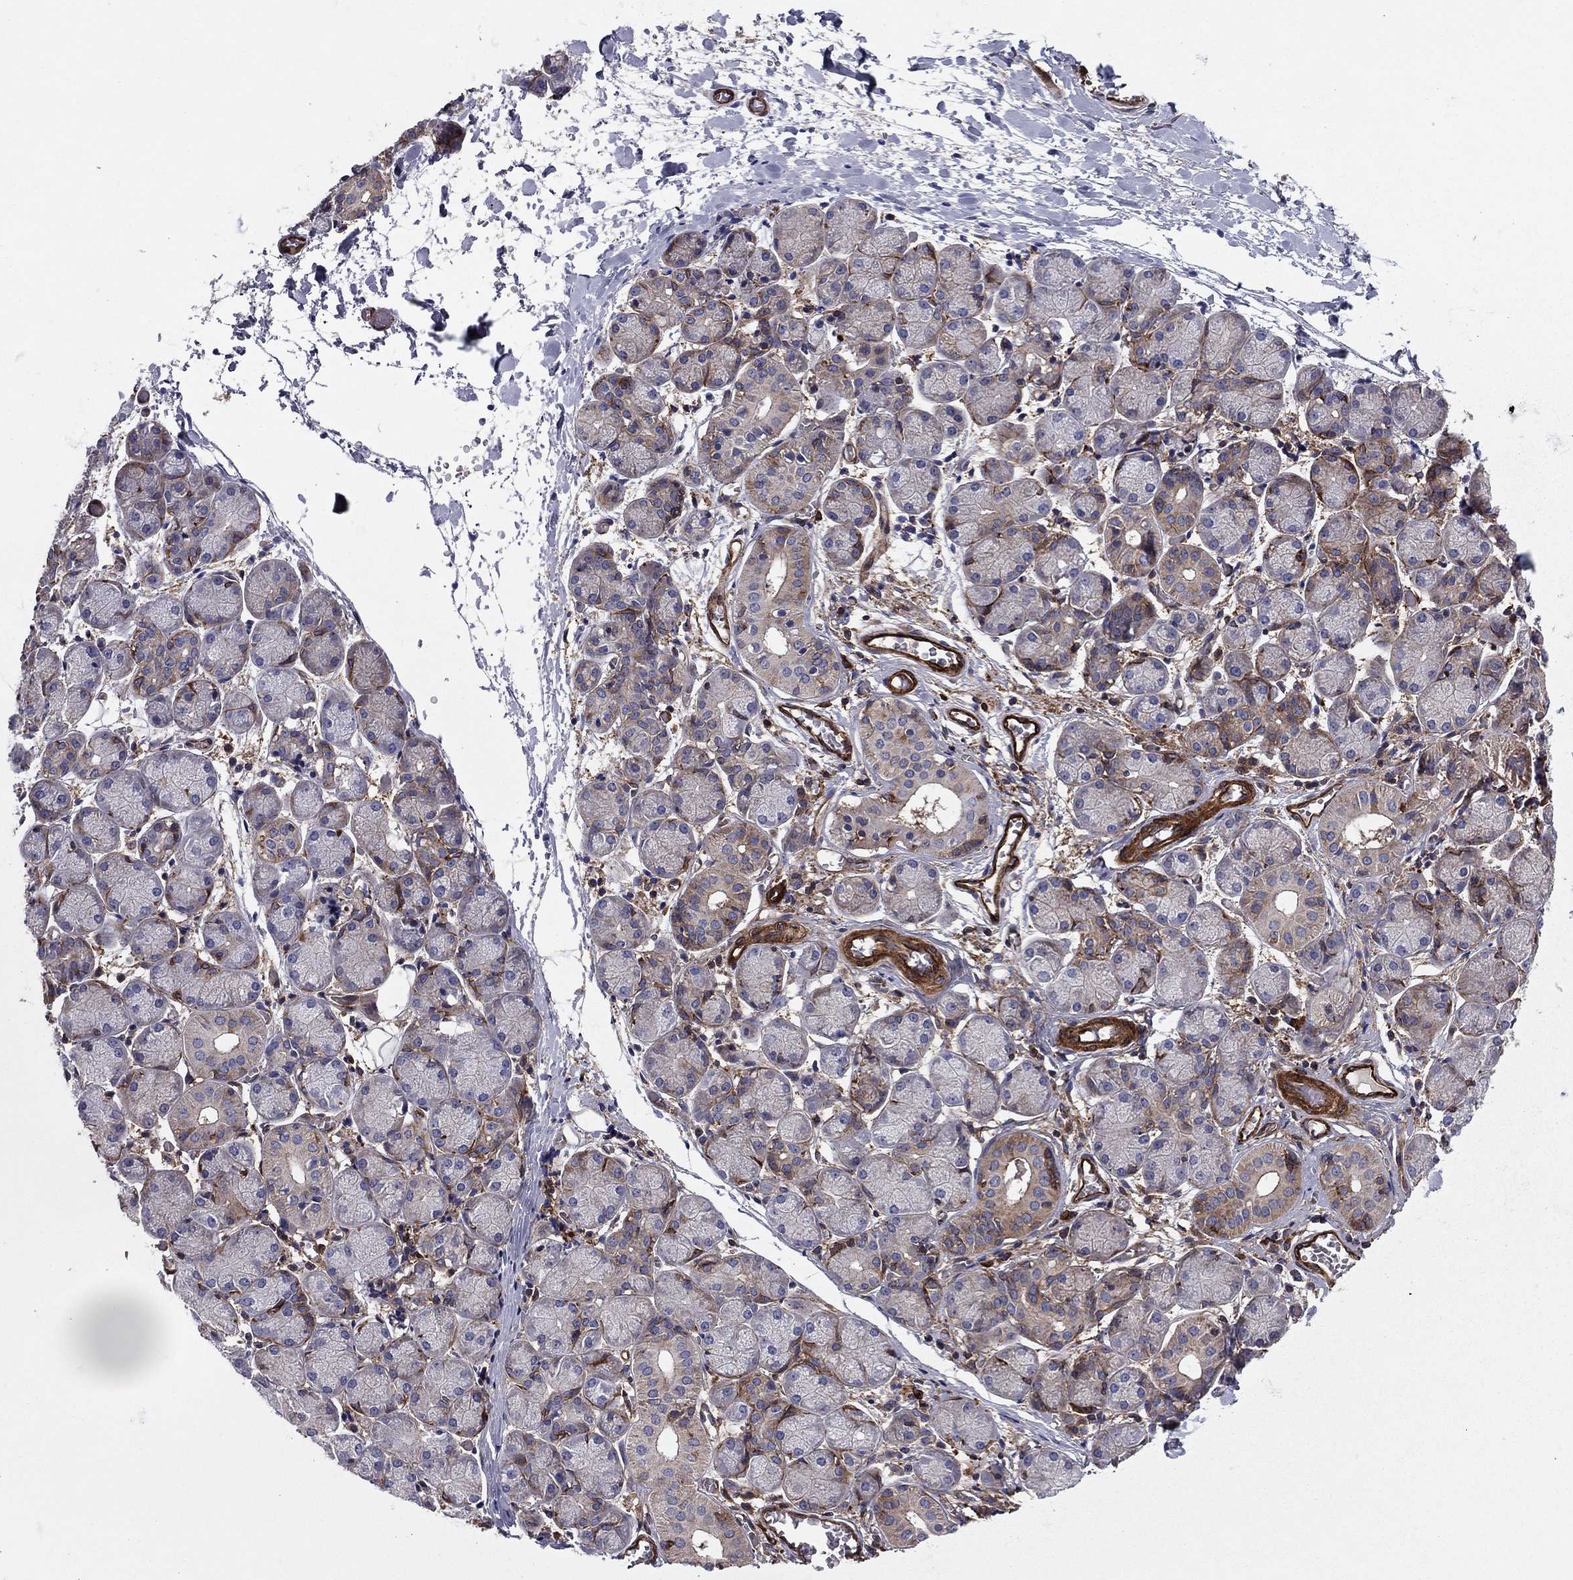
{"staining": {"intensity": "moderate", "quantity": "<25%", "location": "cytoplasmic/membranous"}, "tissue": "salivary gland", "cell_type": "Glandular cells", "image_type": "normal", "snomed": [{"axis": "morphology", "description": "Normal tissue, NOS"}, {"axis": "topography", "description": "Salivary gland"}, {"axis": "topography", "description": "Peripheral nerve tissue"}], "caption": "High-magnification brightfield microscopy of benign salivary gland stained with DAB (brown) and counterstained with hematoxylin (blue). glandular cells exhibit moderate cytoplasmic/membranous expression is appreciated in about<25% of cells.", "gene": "EHBP1L1", "patient": {"sex": "female", "age": 24}}